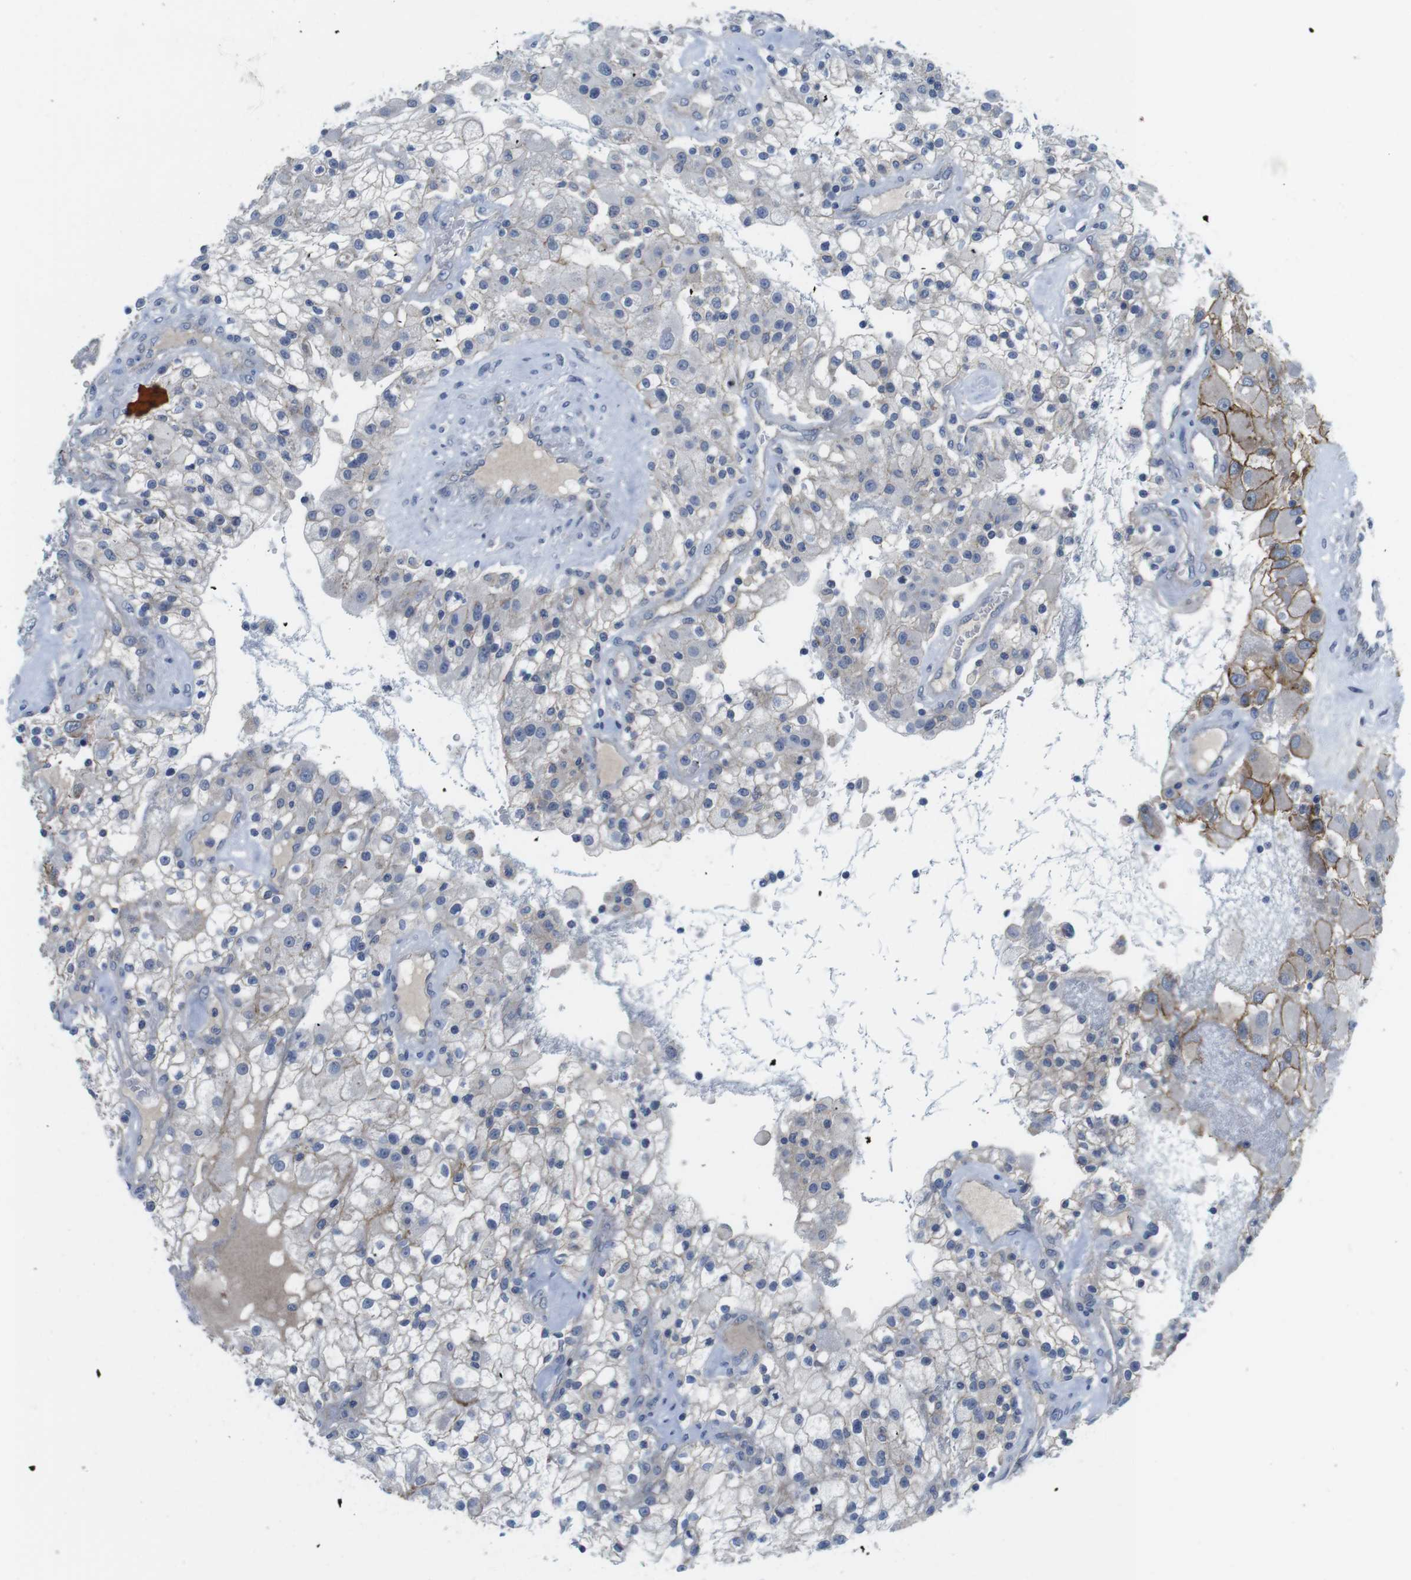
{"staining": {"intensity": "moderate", "quantity": "<25%", "location": "cytoplasmic/membranous"}, "tissue": "renal cancer", "cell_type": "Tumor cells", "image_type": "cancer", "snomed": [{"axis": "morphology", "description": "Adenocarcinoma, NOS"}, {"axis": "topography", "description": "Kidney"}], "caption": "Moderate cytoplasmic/membranous staining for a protein is appreciated in about <25% of tumor cells of renal adenocarcinoma using immunohistochemistry.", "gene": "SCRIB", "patient": {"sex": "female", "age": 52}}